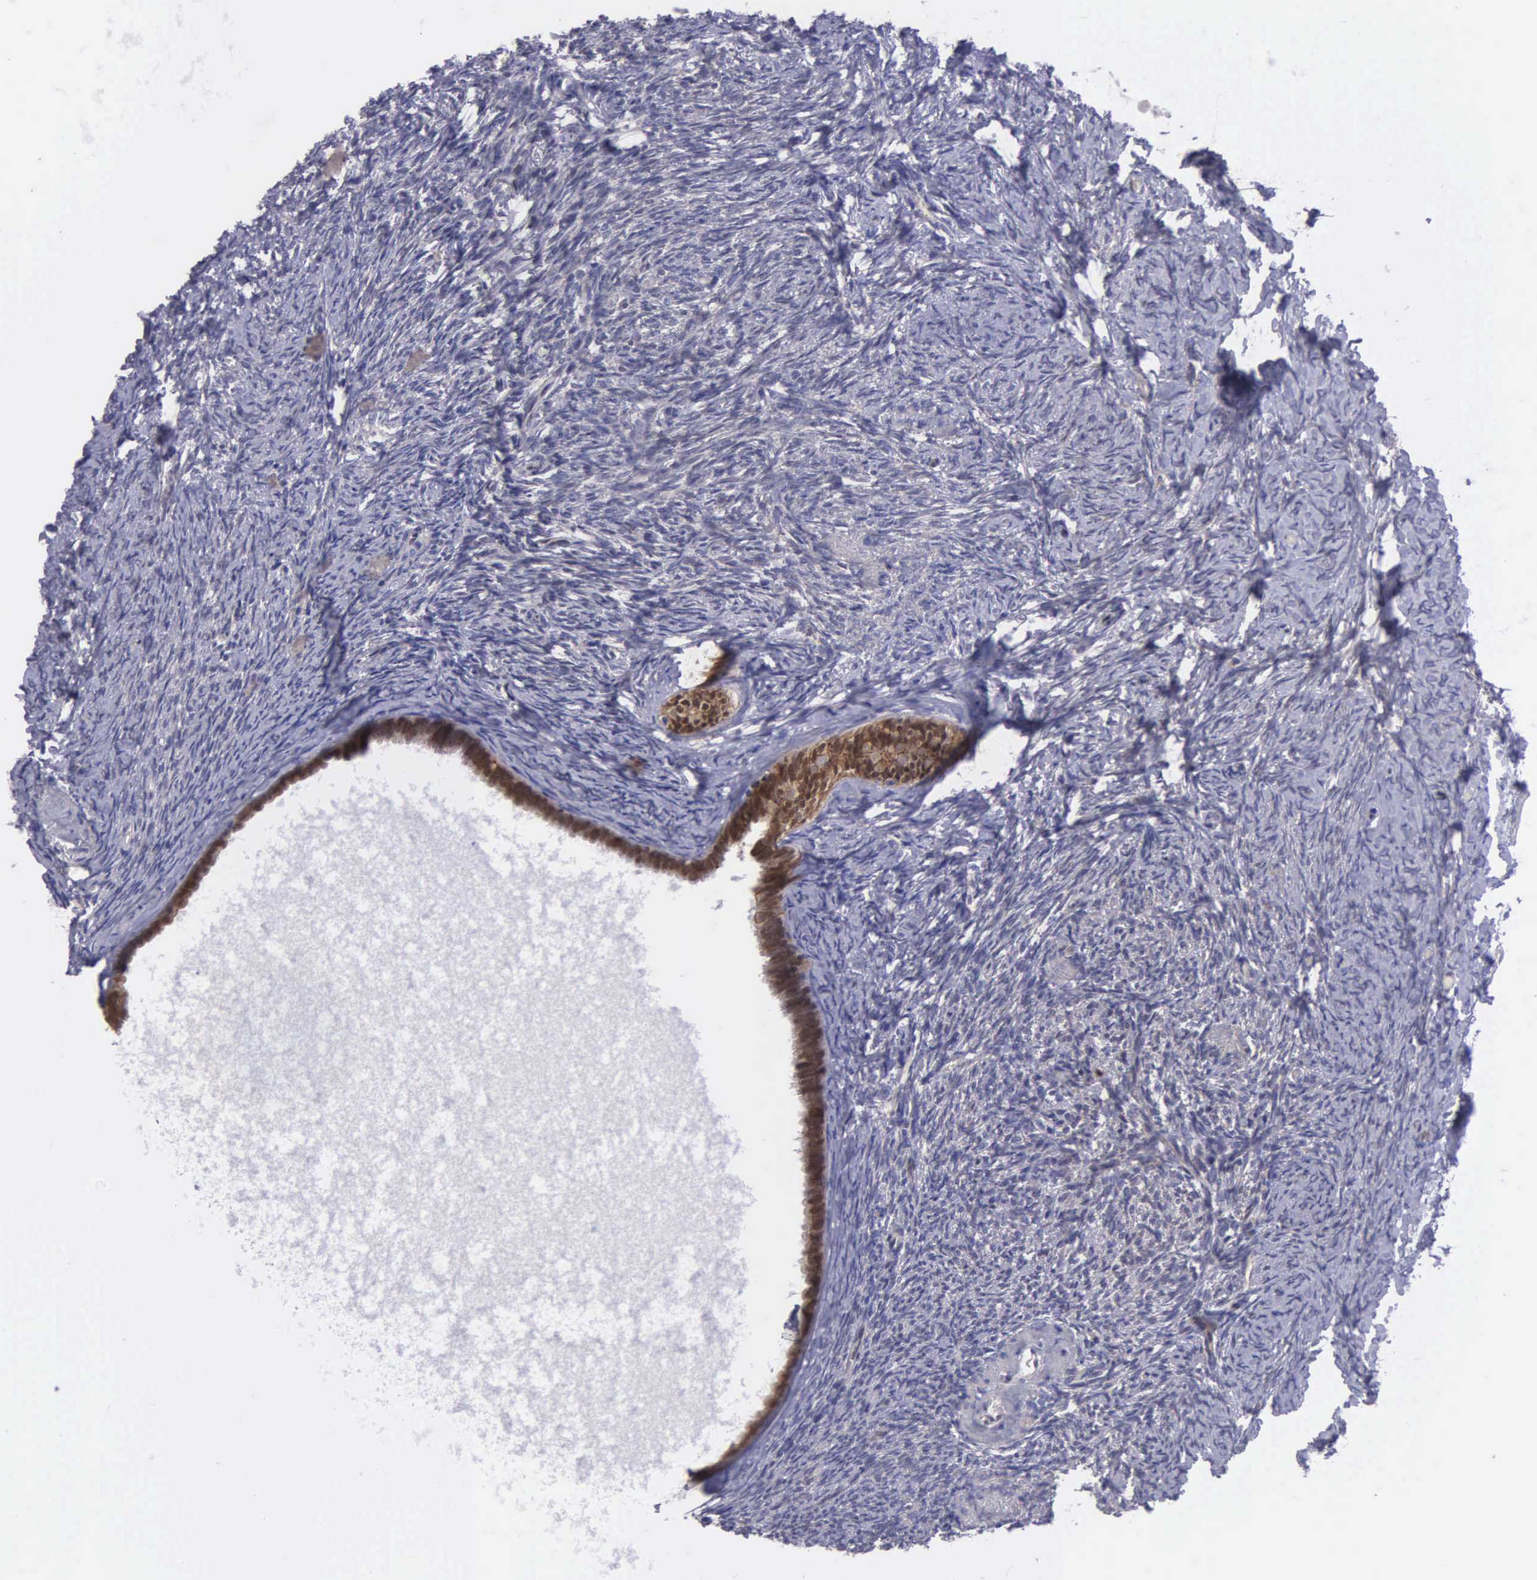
{"staining": {"intensity": "negative", "quantity": "none", "location": "none"}, "tissue": "ovary", "cell_type": "Ovarian stroma cells", "image_type": "normal", "snomed": [{"axis": "morphology", "description": "Normal tissue, NOS"}, {"axis": "topography", "description": "Ovary"}], "caption": "The immunohistochemistry histopathology image has no significant positivity in ovarian stroma cells of ovary.", "gene": "MICAL3", "patient": {"sex": "female", "age": 54}}